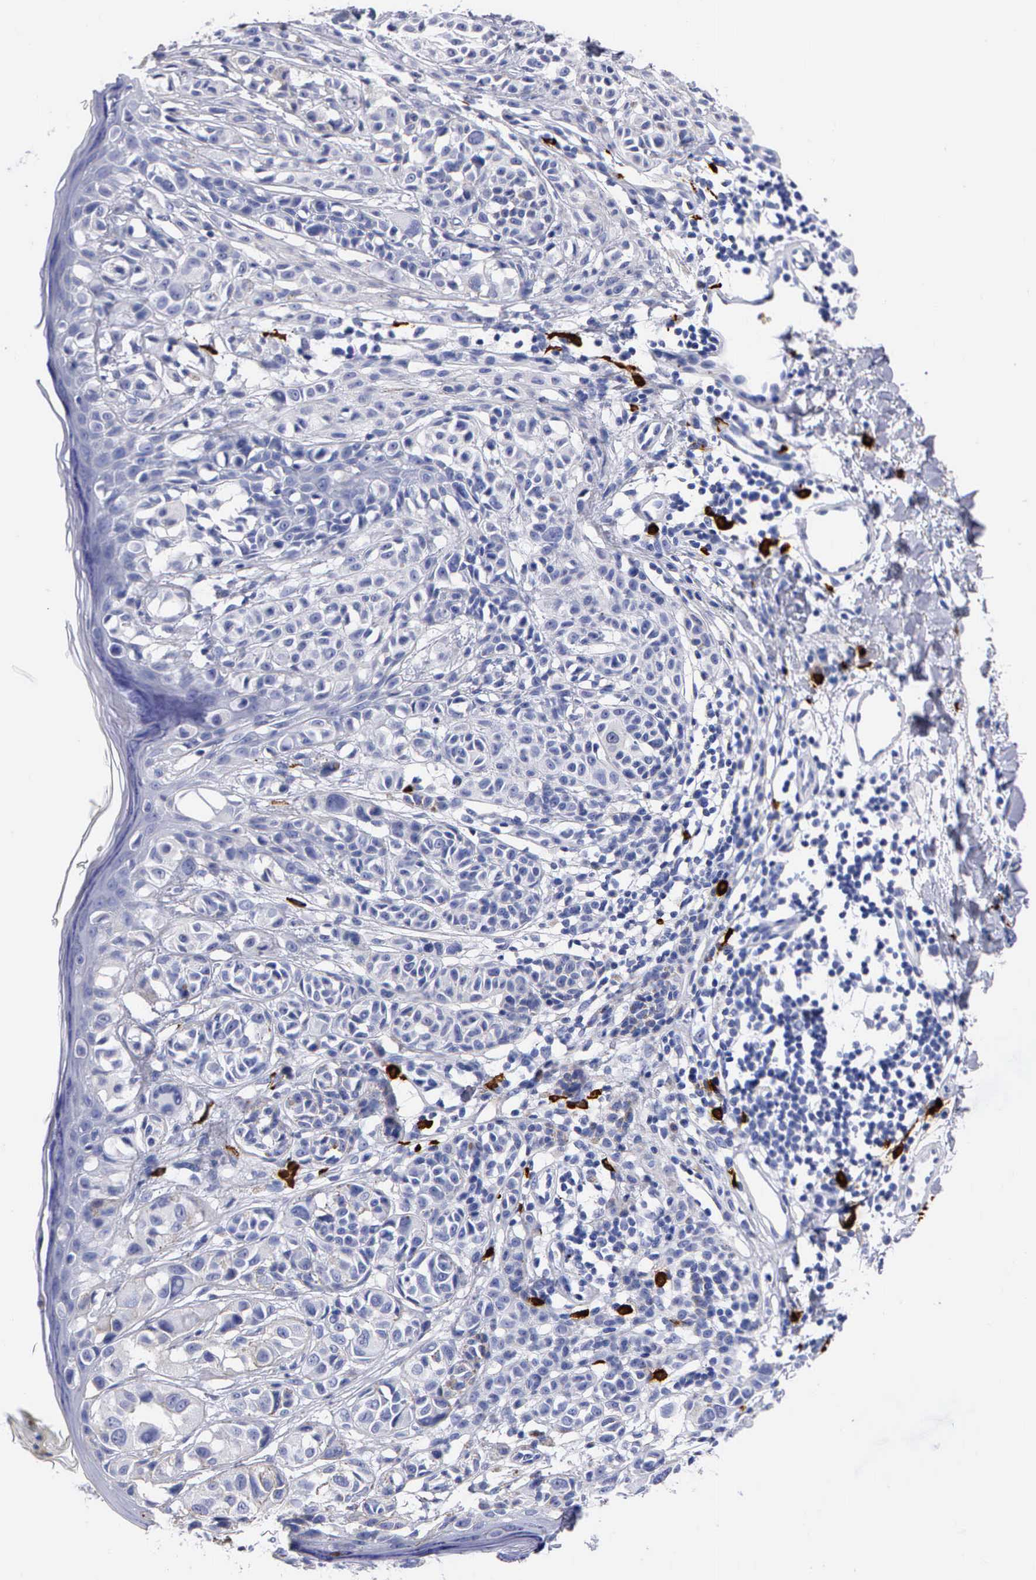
{"staining": {"intensity": "weak", "quantity": "<25%", "location": "cytoplasmic/membranous"}, "tissue": "melanoma", "cell_type": "Tumor cells", "image_type": "cancer", "snomed": [{"axis": "morphology", "description": "Malignant melanoma, NOS"}, {"axis": "topography", "description": "Skin"}], "caption": "This is a histopathology image of immunohistochemistry (IHC) staining of melanoma, which shows no positivity in tumor cells. The staining was performed using DAB to visualize the protein expression in brown, while the nuclei were stained in blue with hematoxylin (Magnification: 20x).", "gene": "CTSG", "patient": {"sex": "male", "age": 40}}